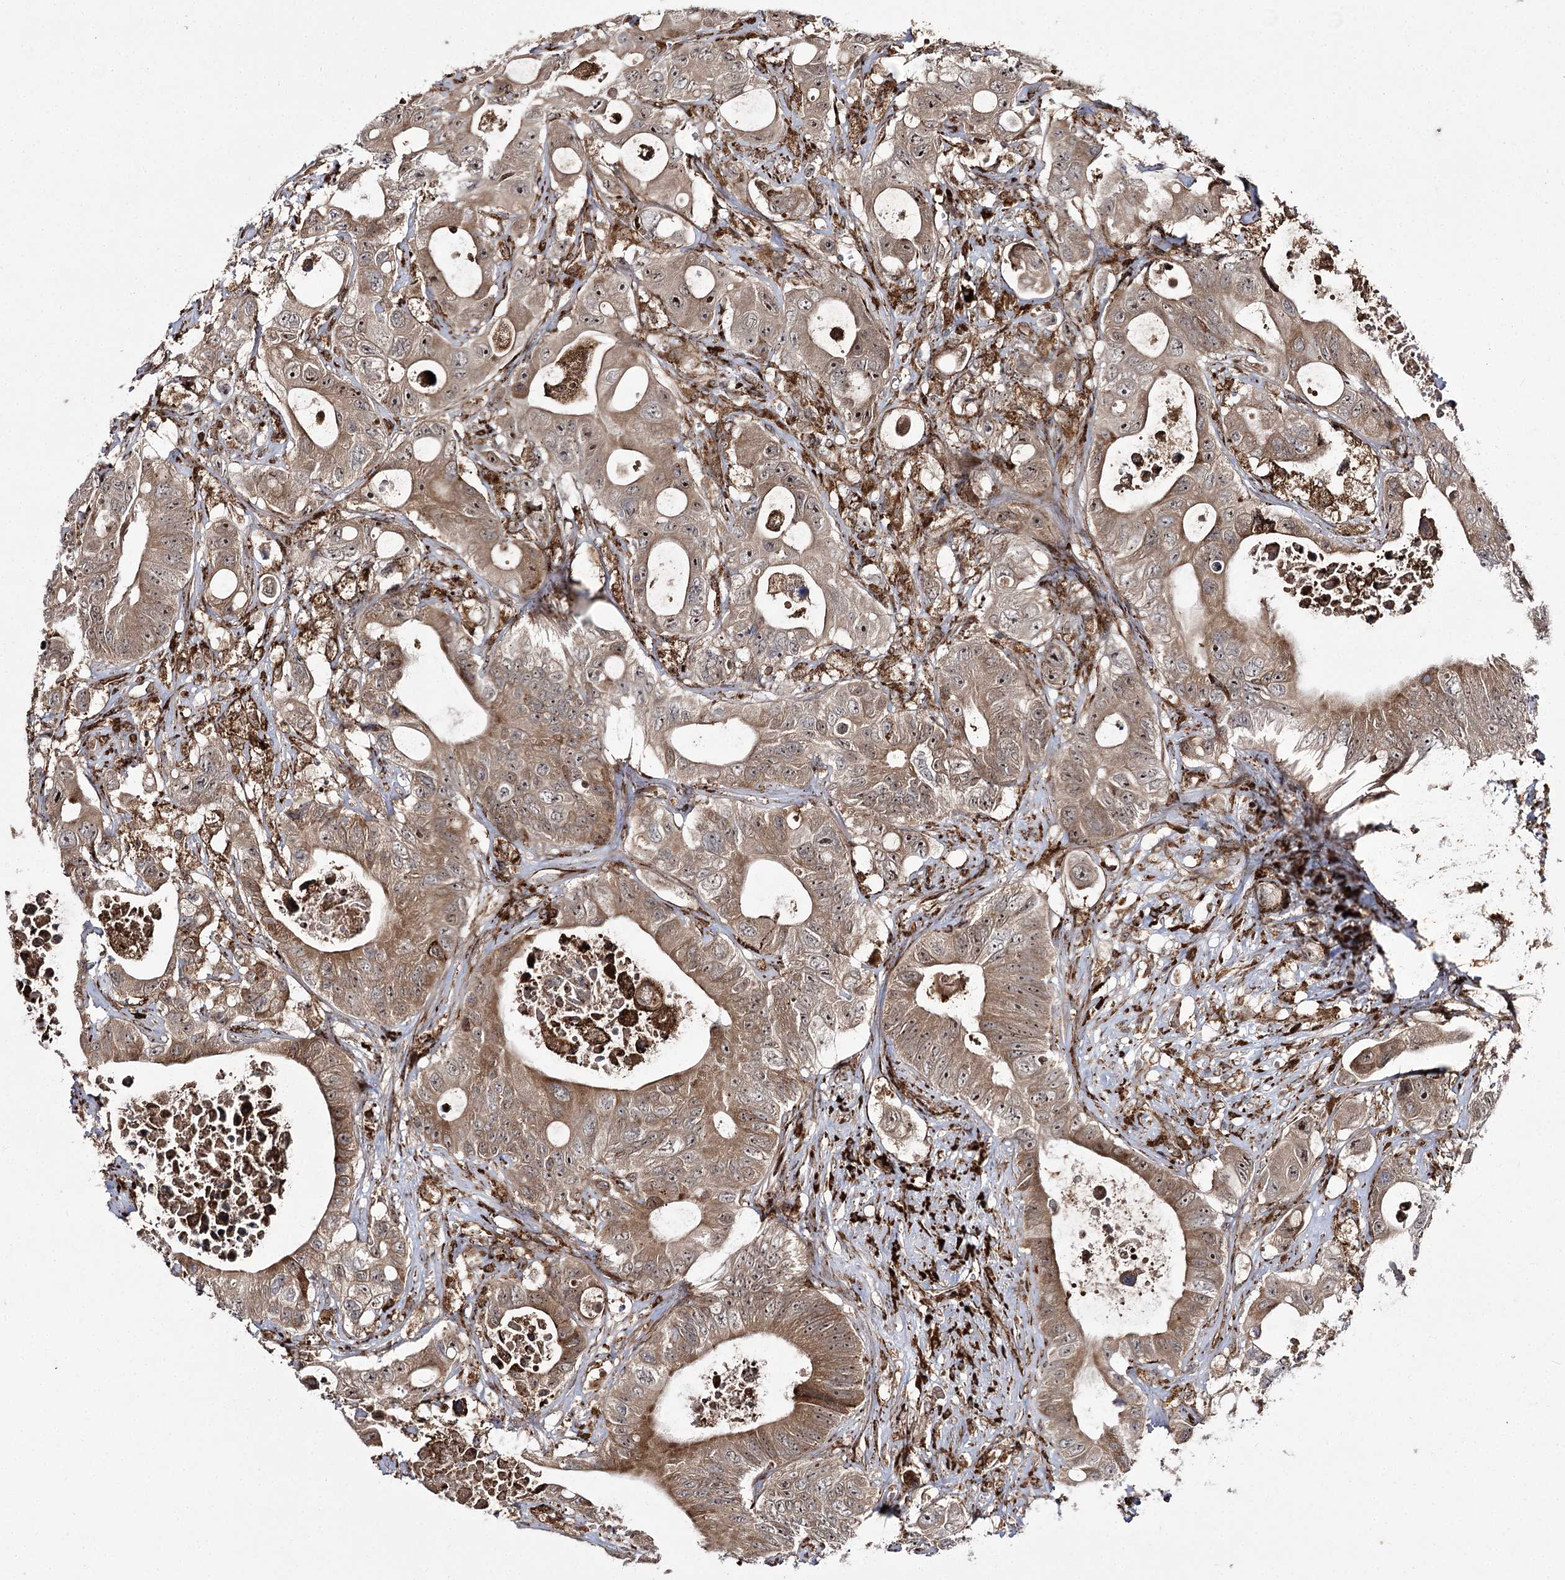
{"staining": {"intensity": "moderate", "quantity": ">75%", "location": "cytoplasmic/membranous,nuclear"}, "tissue": "colorectal cancer", "cell_type": "Tumor cells", "image_type": "cancer", "snomed": [{"axis": "morphology", "description": "Adenocarcinoma, NOS"}, {"axis": "topography", "description": "Colon"}], "caption": "This is an image of IHC staining of colorectal cancer (adenocarcinoma), which shows moderate staining in the cytoplasmic/membranous and nuclear of tumor cells.", "gene": "FANCL", "patient": {"sex": "female", "age": 46}}